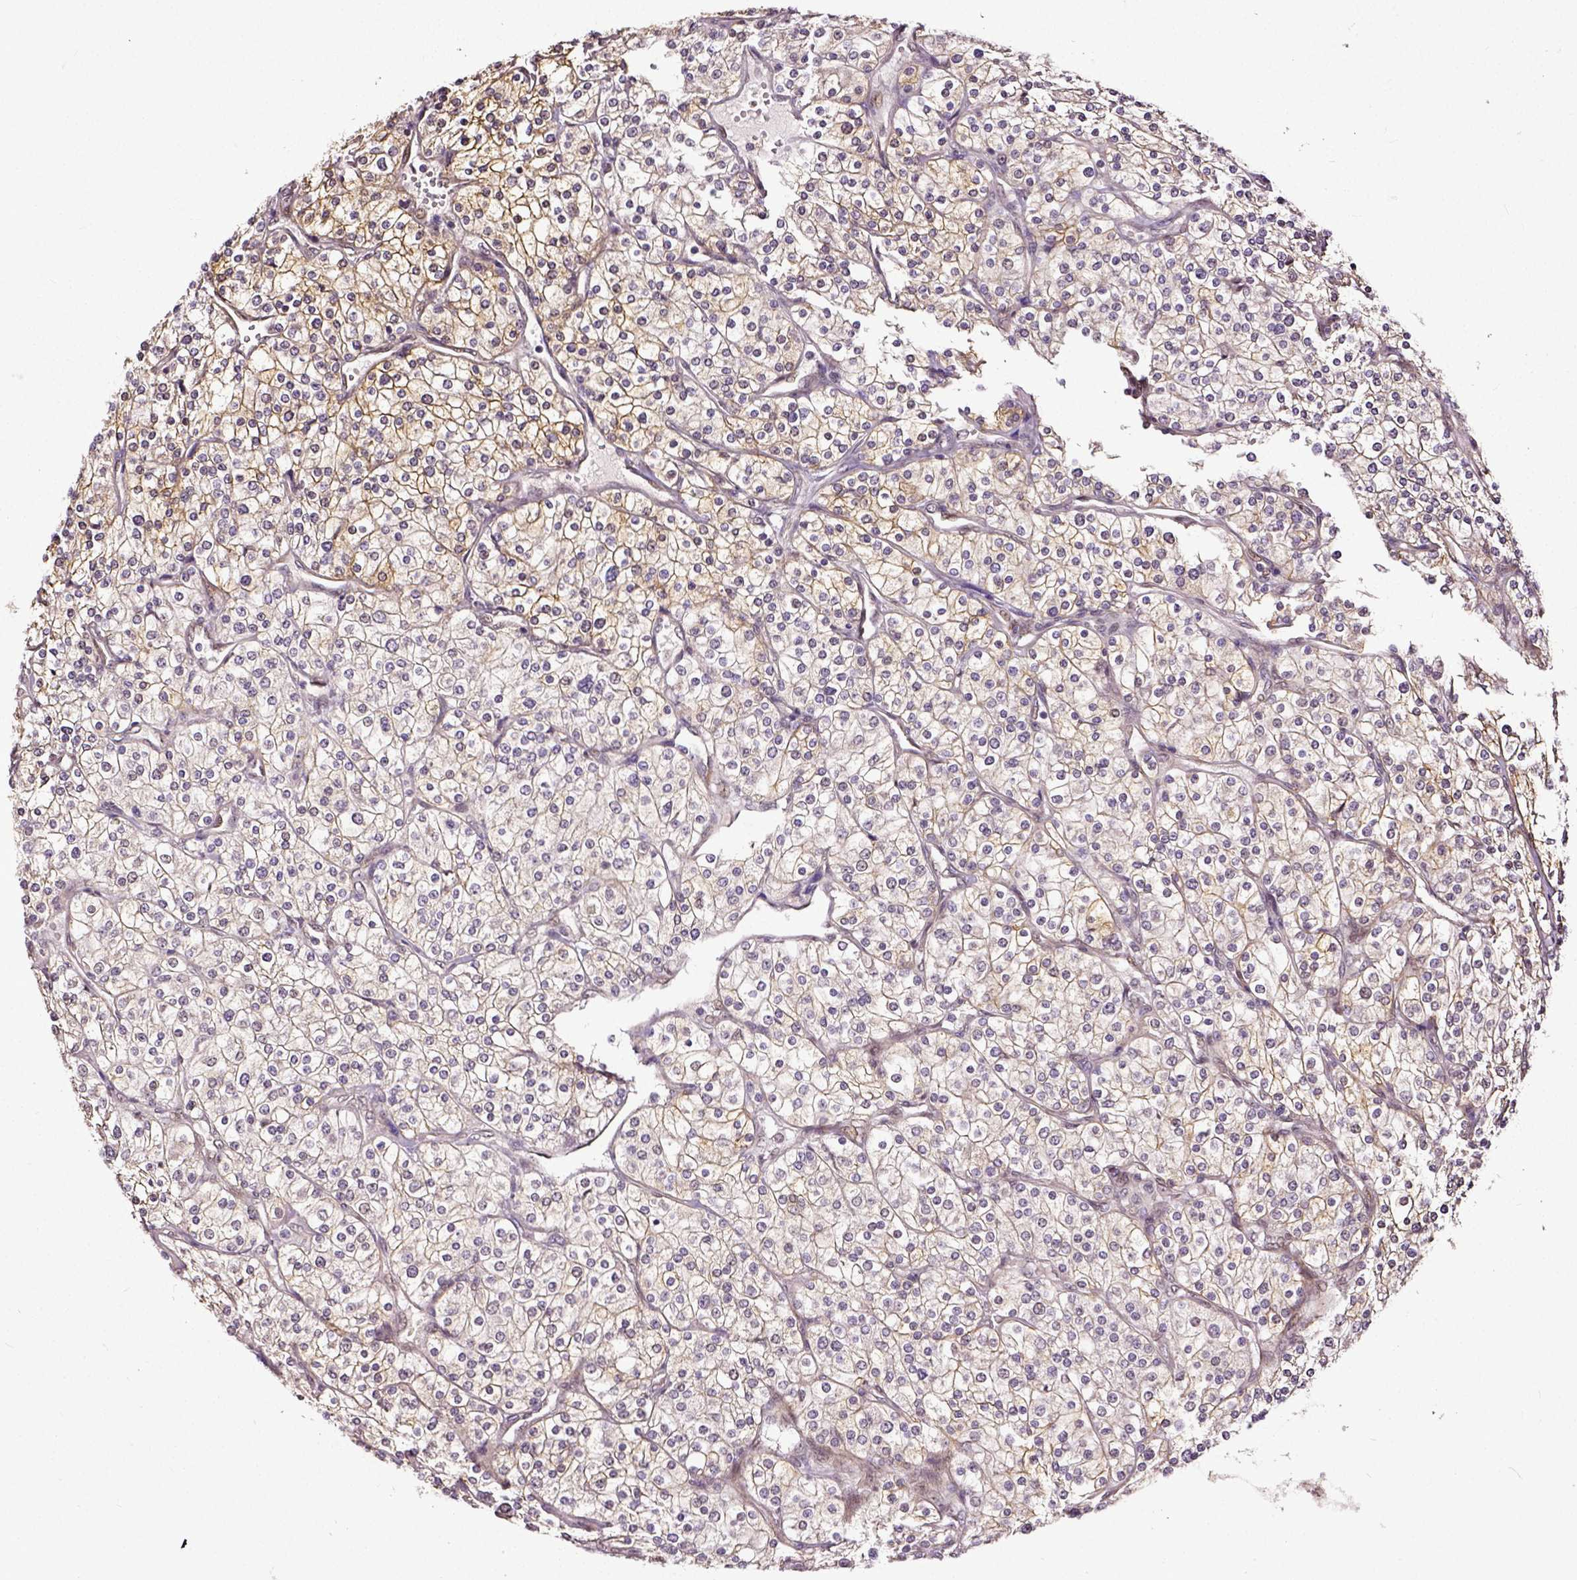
{"staining": {"intensity": "weak", "quantity": "25%-75%", "location": "cytoplasmic/membranous"}, "tissue": "renal cancer", "cell_type": "Tumor cells", "image_type": "cancer", "snomed": [{"axis": "morphology", "description": "Adenocarcinoma, NOS"}, {"axis": "topography", "description": "Kidney"}], "caption": "Immunohistochemistry (IHC) micrograph of human adenocarcinoma (renal) stained for a protein (brown), which displays low levels of weak cytoplasmic/membranous staining in about 25%-75% of tumor cells.", "gene": "DICER1", "patient": {"sex": "male", "age": 80}}